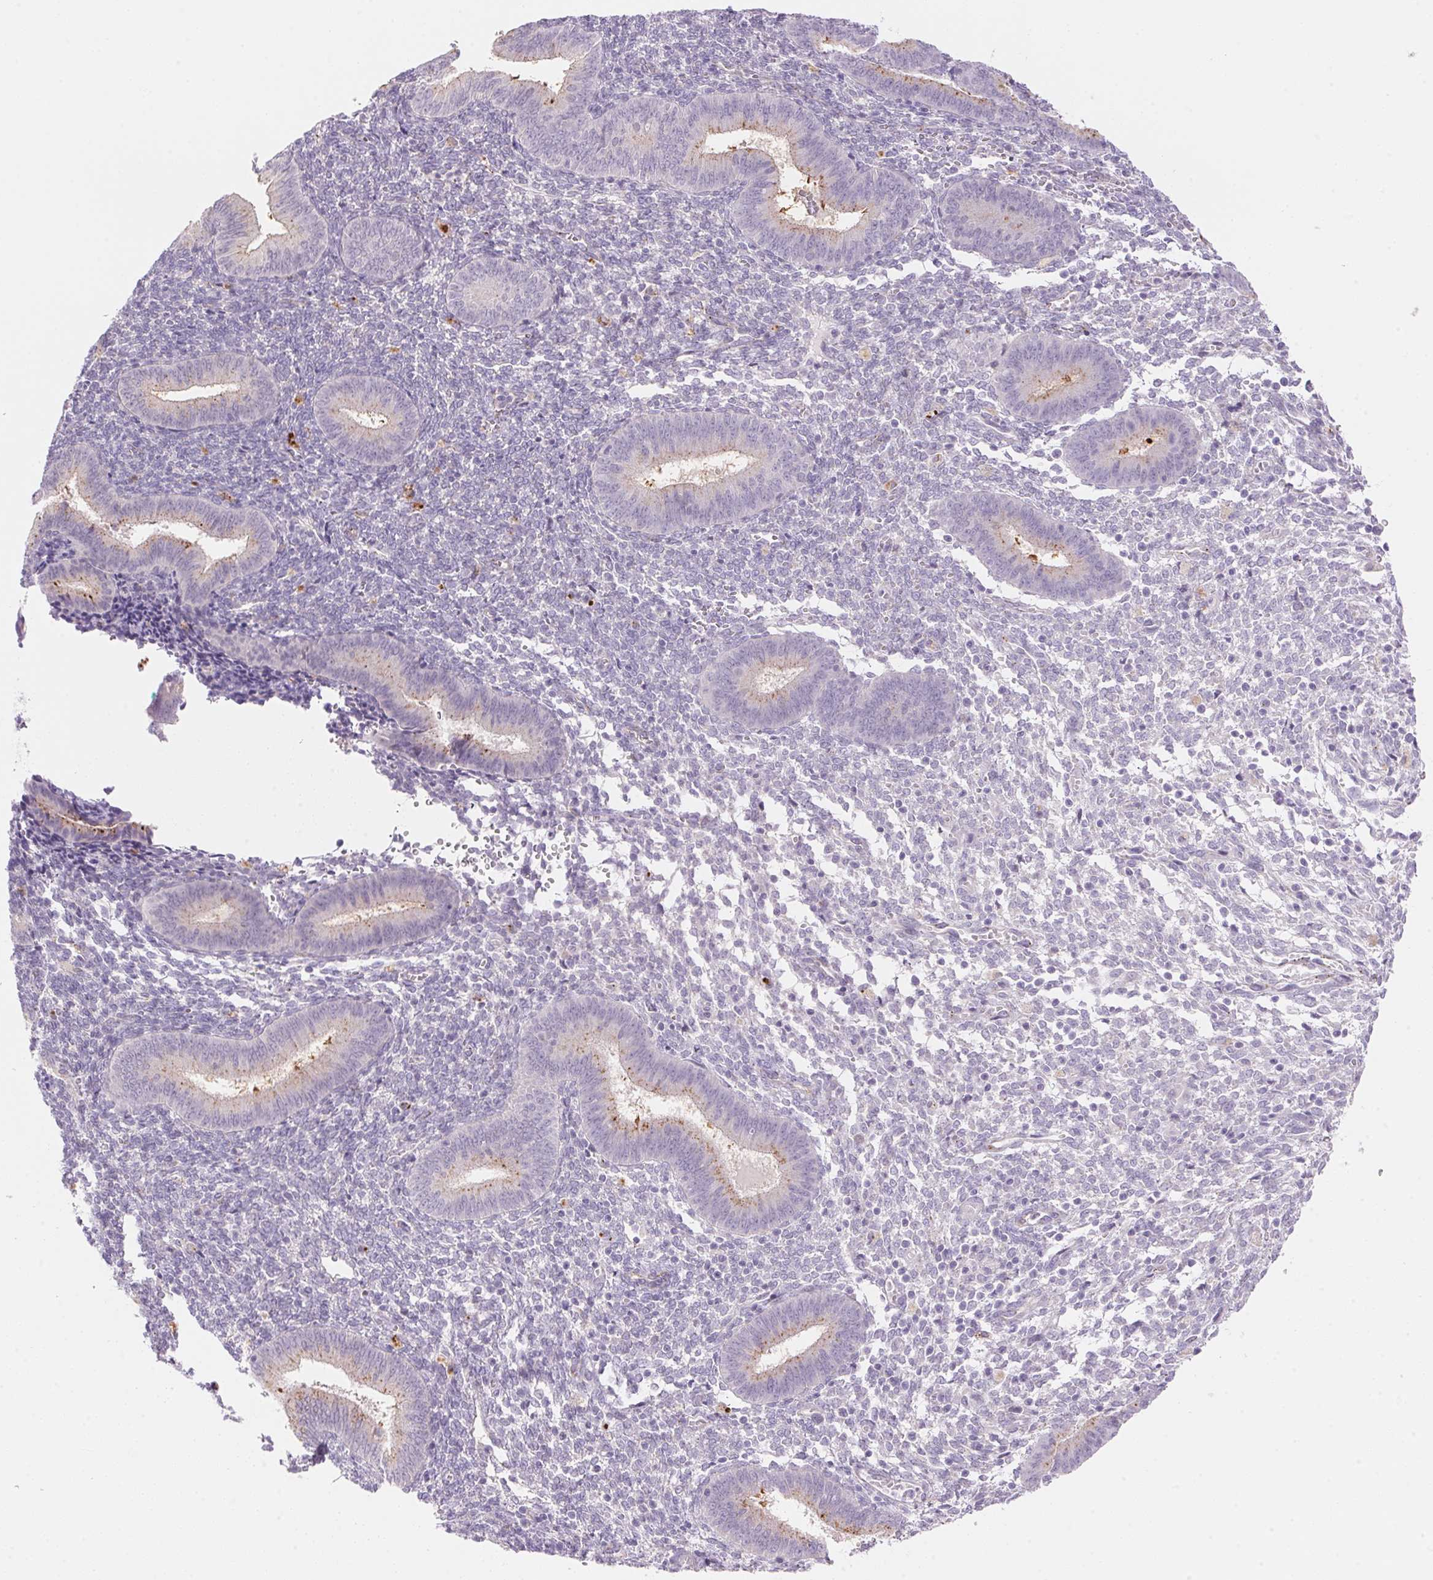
{"staining": {"intensity": "negative", "quantity": "none", "location": "none"}, "tissue": "endometrium", "cell_type": "Cells in endometrial stroma", "image_type": "normal", "snomed": [{"axis": "morphology", "description": "Normal tissue, NOS"}, {"axis": "topography", "description": "Endometrium"}], "caption": "Endometrium stained for a protein using immunohistochemistry displays no expression cells in endometrial stroma.", "gene": "TEKT1", "patient": {"sex": "female", "age": 25}}